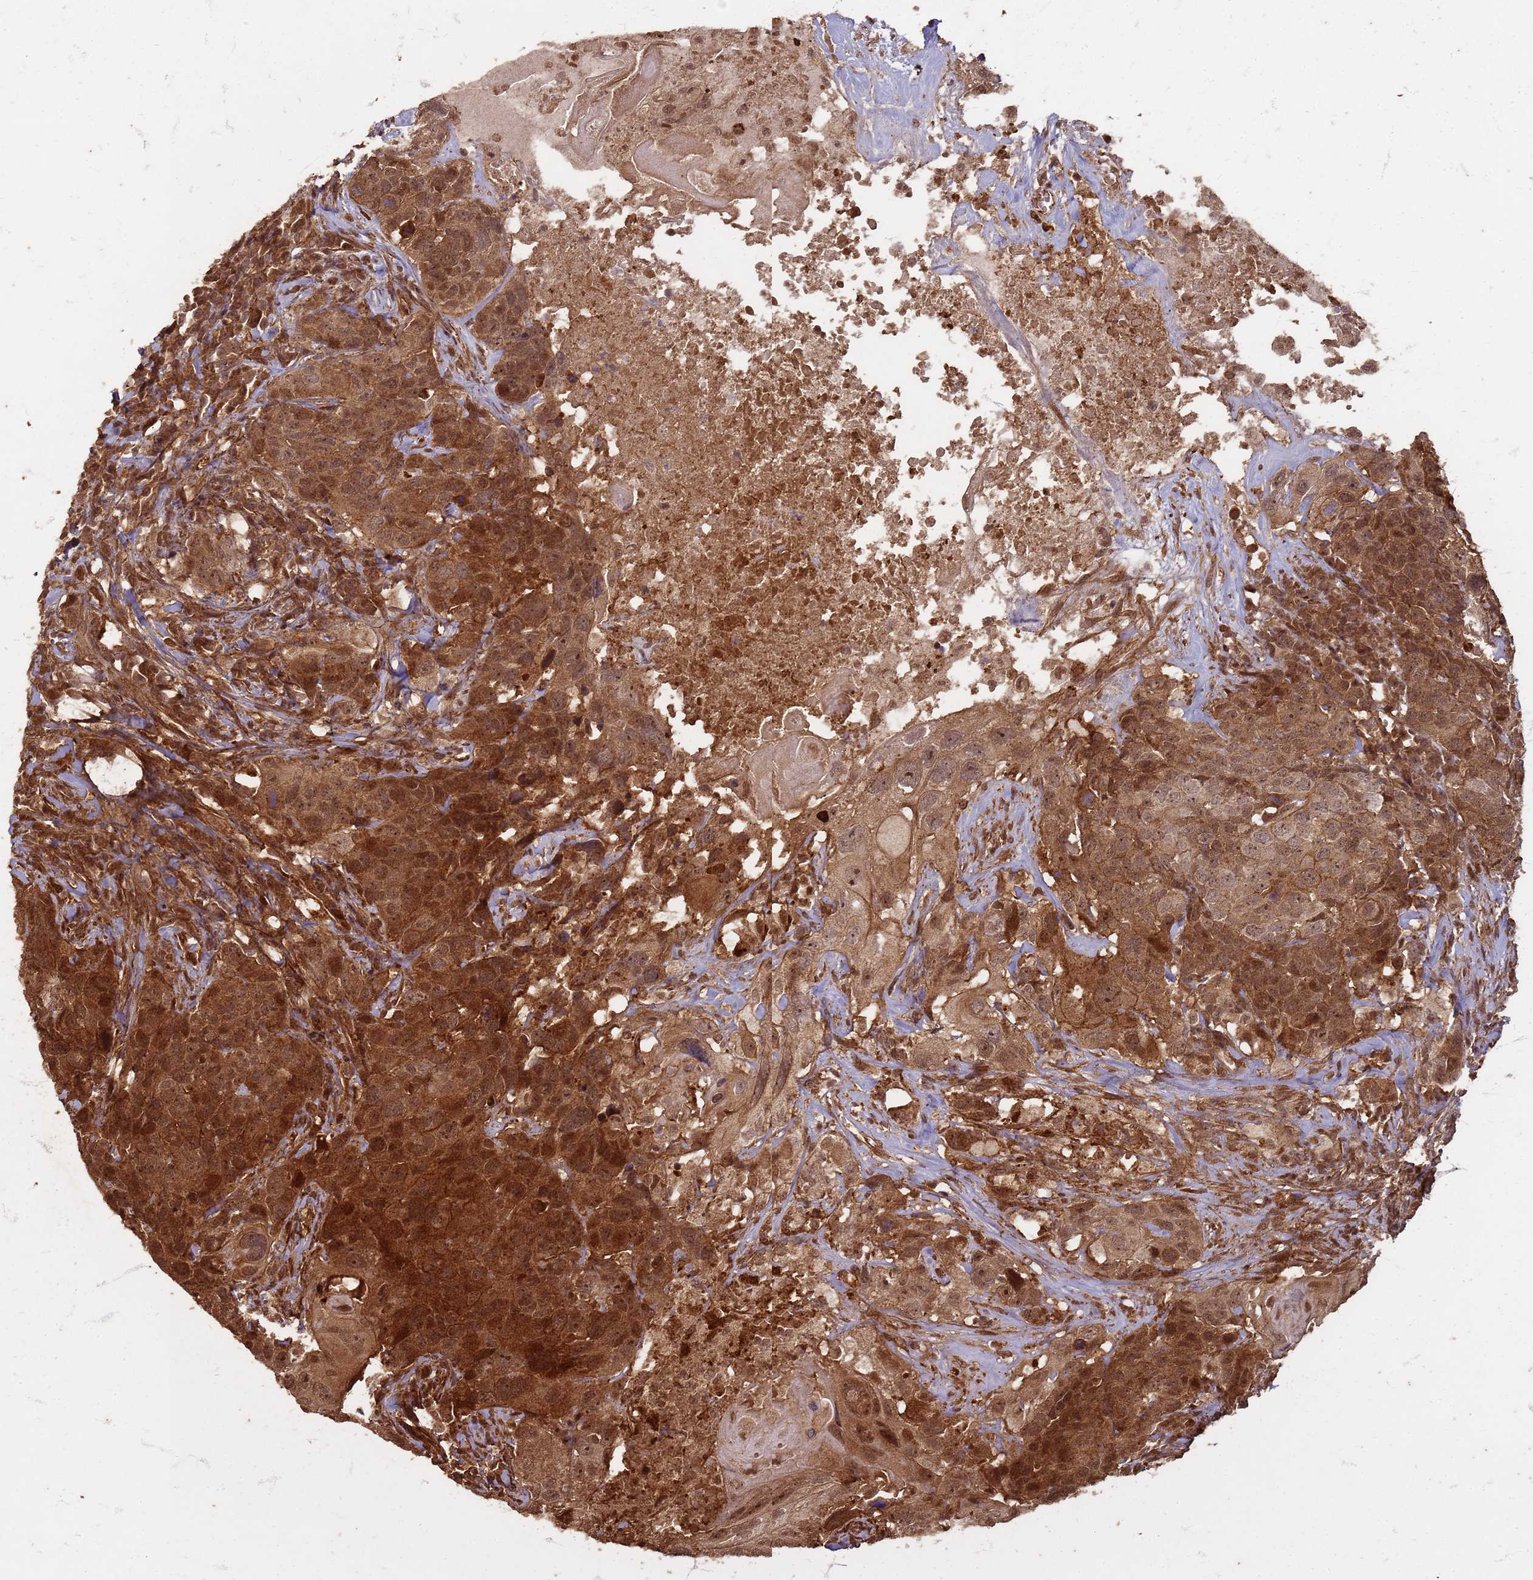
{"staining": {"intensity": "strong", "quantity": ">75%", "location": "cytoplasmic/membranous,nuclear"}, "tissue": "head and neck cancer", "cell_type": "Tumor cells", "image_type": "cancer", "snomed": [{"axis": "morphology", "description": "Squamous cell carcinoma, NOS"}, {"axis": "topography", "description": "Head-Neck"}], "caption": "Protein analysis of squamous cell carcinoma (head and neck) tissue reveals strong cytoplasmic/membranous and nuclear positivity in approximately >75% of tumor cells. The staining was performed using DAB to visualize the protein expression in brown, while the nuclei were stained in blue with hematoxylin (Magnification: 20x).", "gene": "KIF26A", "patient": {"sex": "male", "age": 66}}